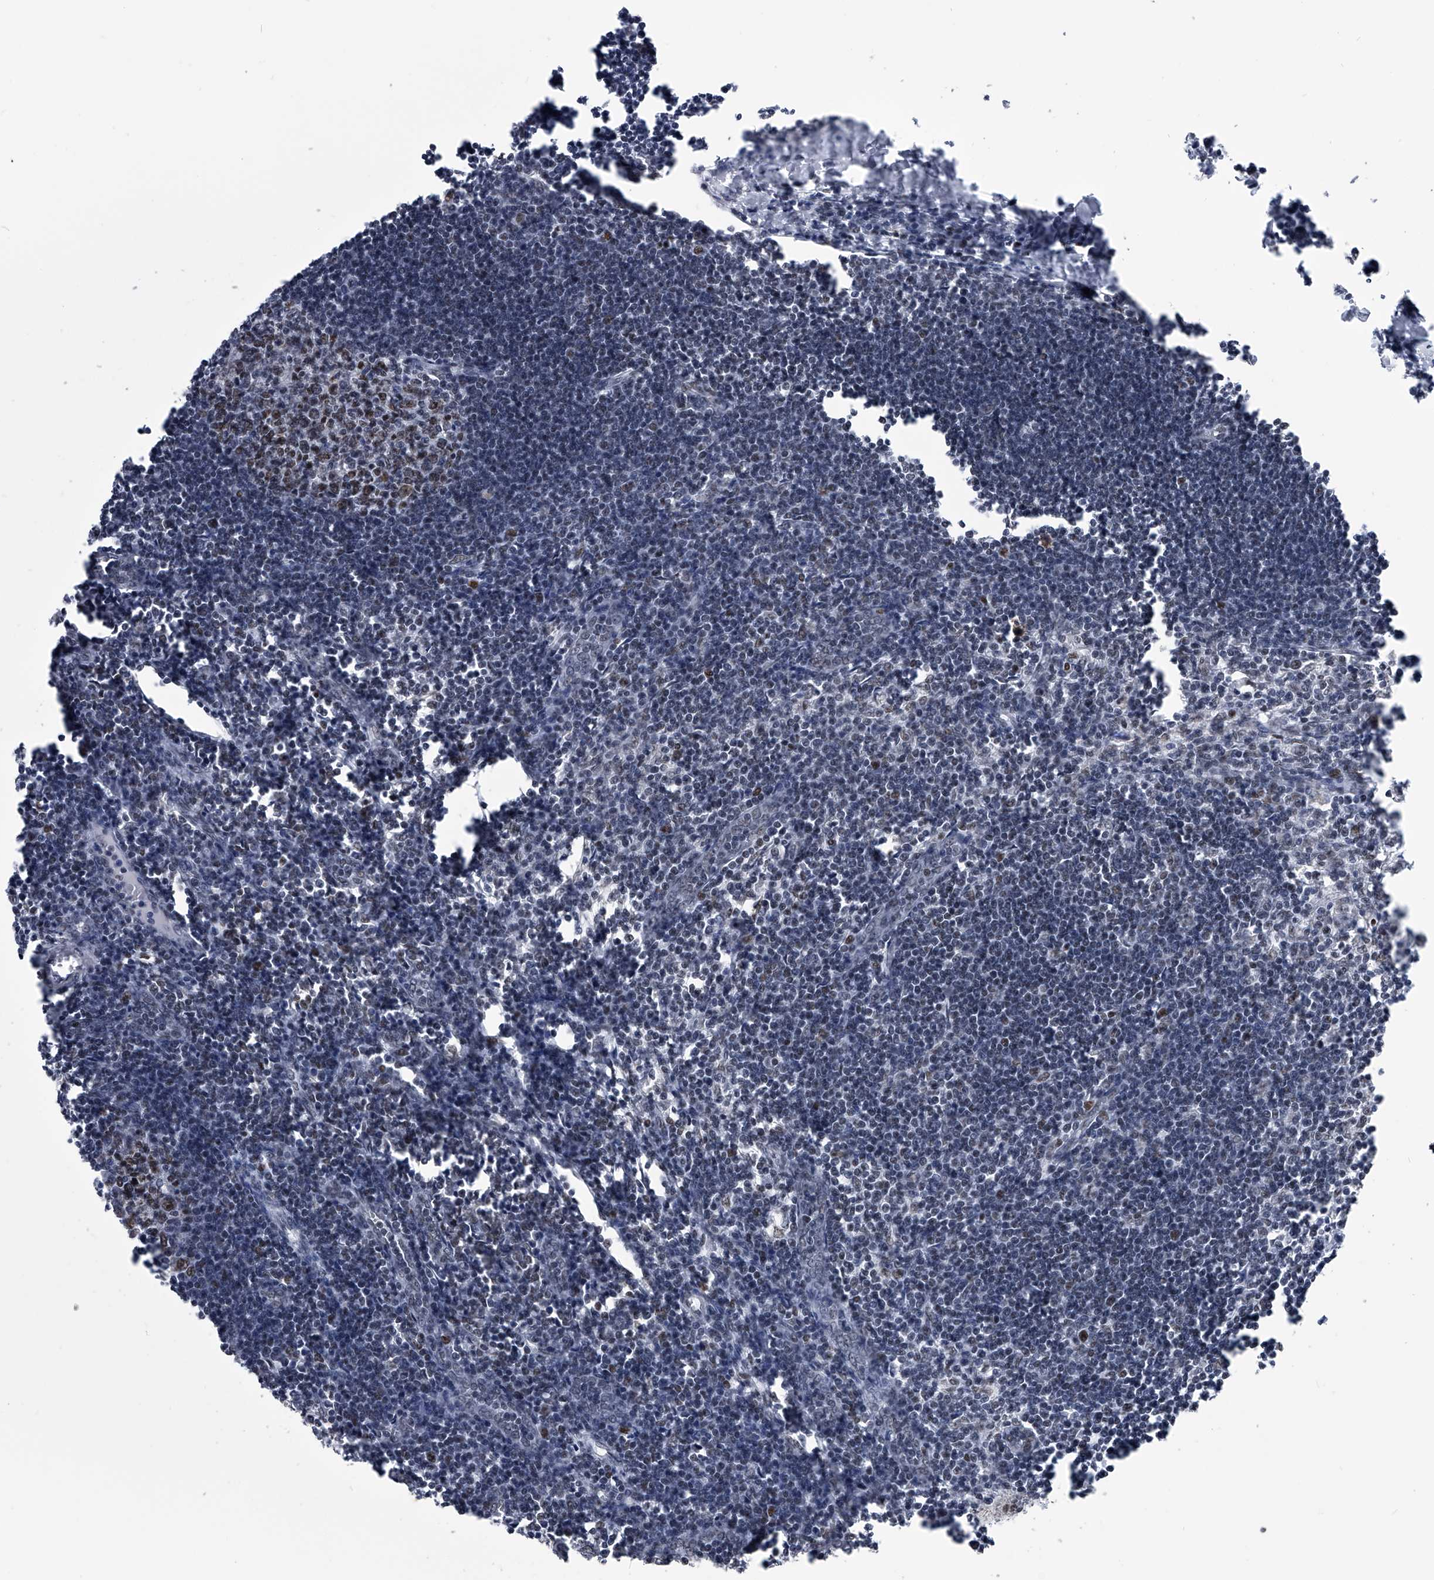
{"staining": {"intensity": "moderate", "quantity": "25%-75%", "location": "nuclear"}, "tissue": "lymph node", "cell_type": "Germinal center cells", "image_type": "normal", "snomed": [{"axis": "morphology", "description": "Normal tissue, NOS"}, {"axis": "morphology", "description": "Malignant melanoma, Metastatic site"}, {"axis": "topography", "description": "Lymph node"}], "caption": "This is an image of immunohistochemistry staining of normal lymph node, which shows moderate expression in the nuclear of germinal center cells.", "gene": "SIM2", "patient": {"sex": "male", "age": 41}}